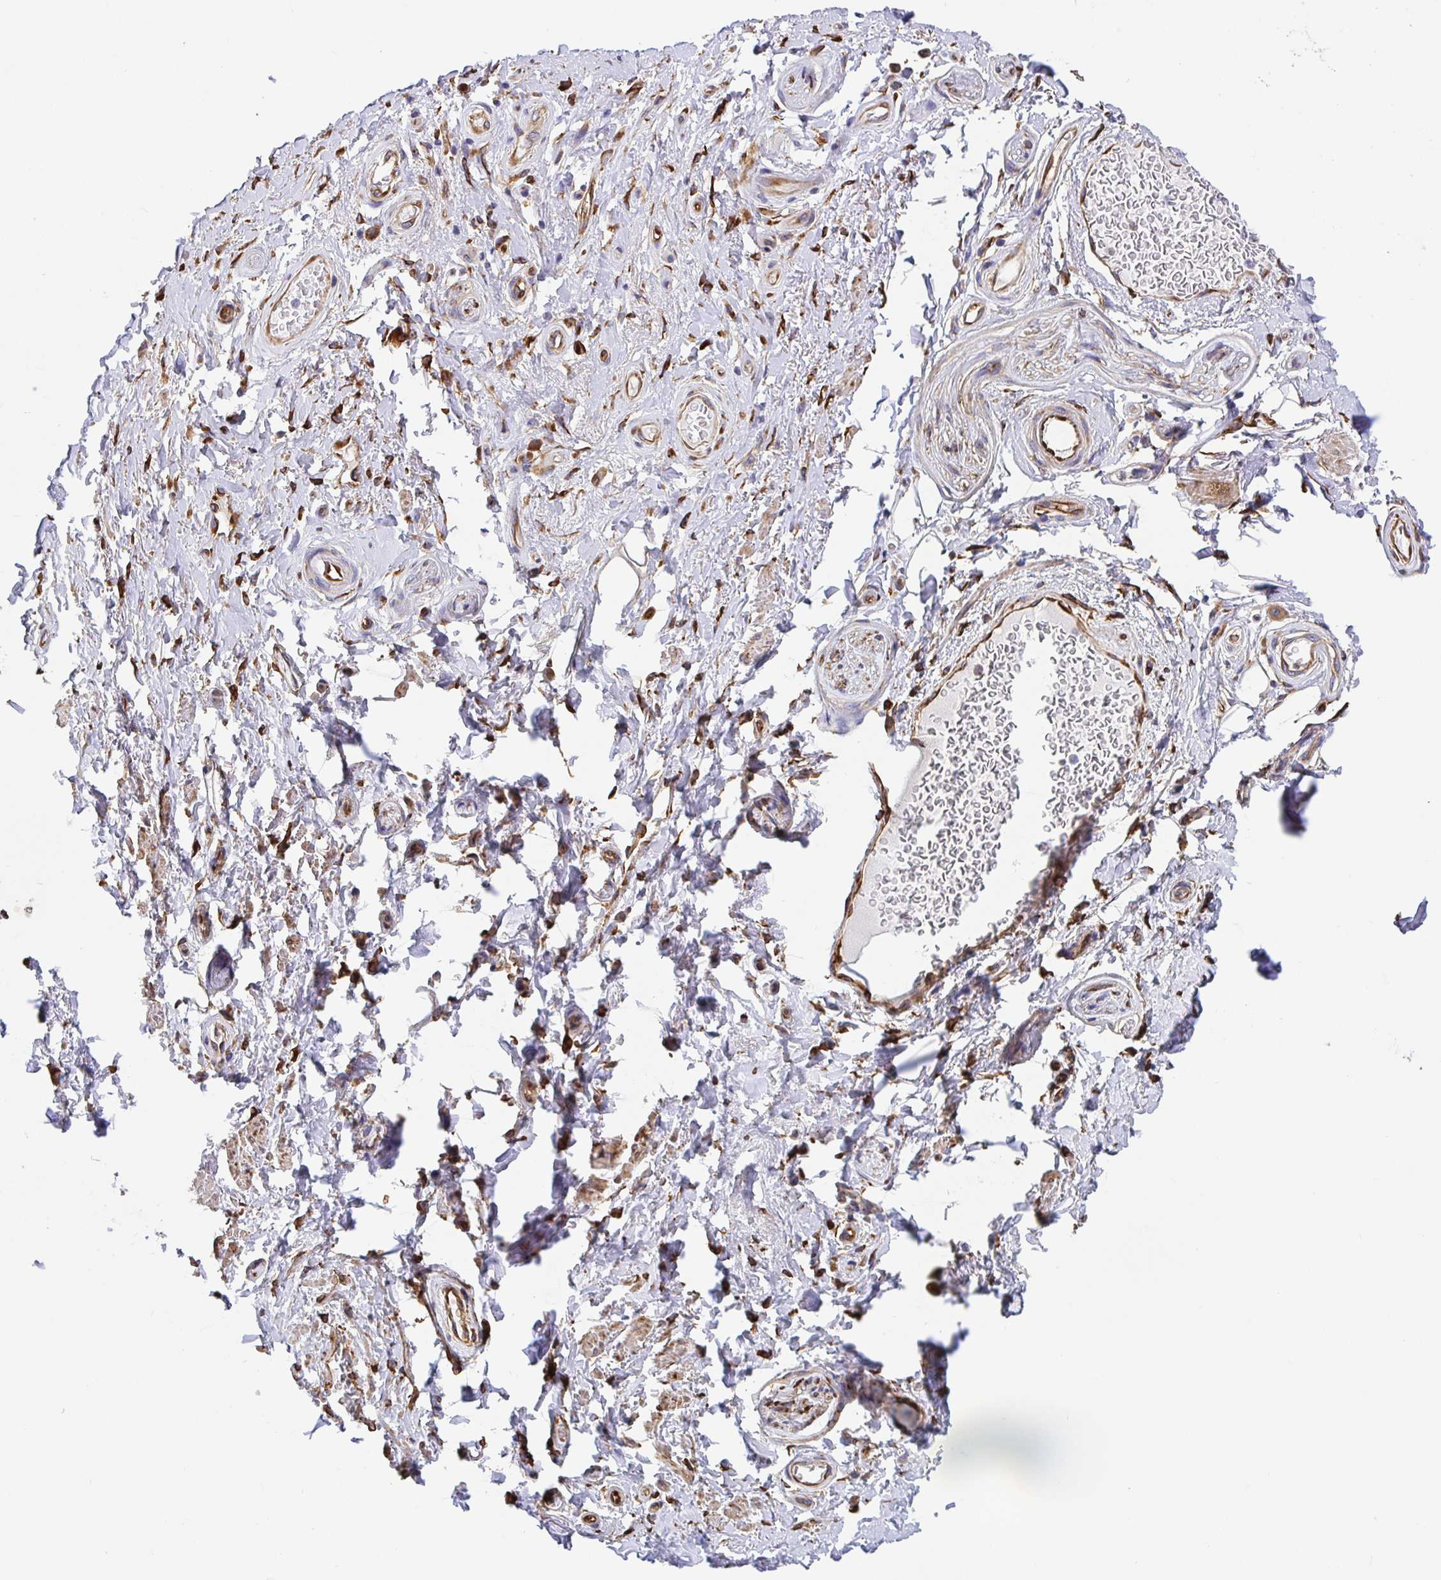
{"staining": {"intensity": "strong", "quantity": ">75%", "location": "cytoplasmic/membranous"}, "tissue": "adipose tissue", "cell_type": "Adipocytes", "image_type": "normal", "snomed": [{"axis": "morphology", "description": "Normal tissue, NOS"}, {"axis": "topography", "description": "Peripheral nerve tissue"}], "caption": "Human adipose tissue stained with a brown dye reveals strong cytoplasmic/membranous positive staining in about >75% of adipocytes.", "gene": "MAOA", "patient": {"sex": "male", "age": 51}}